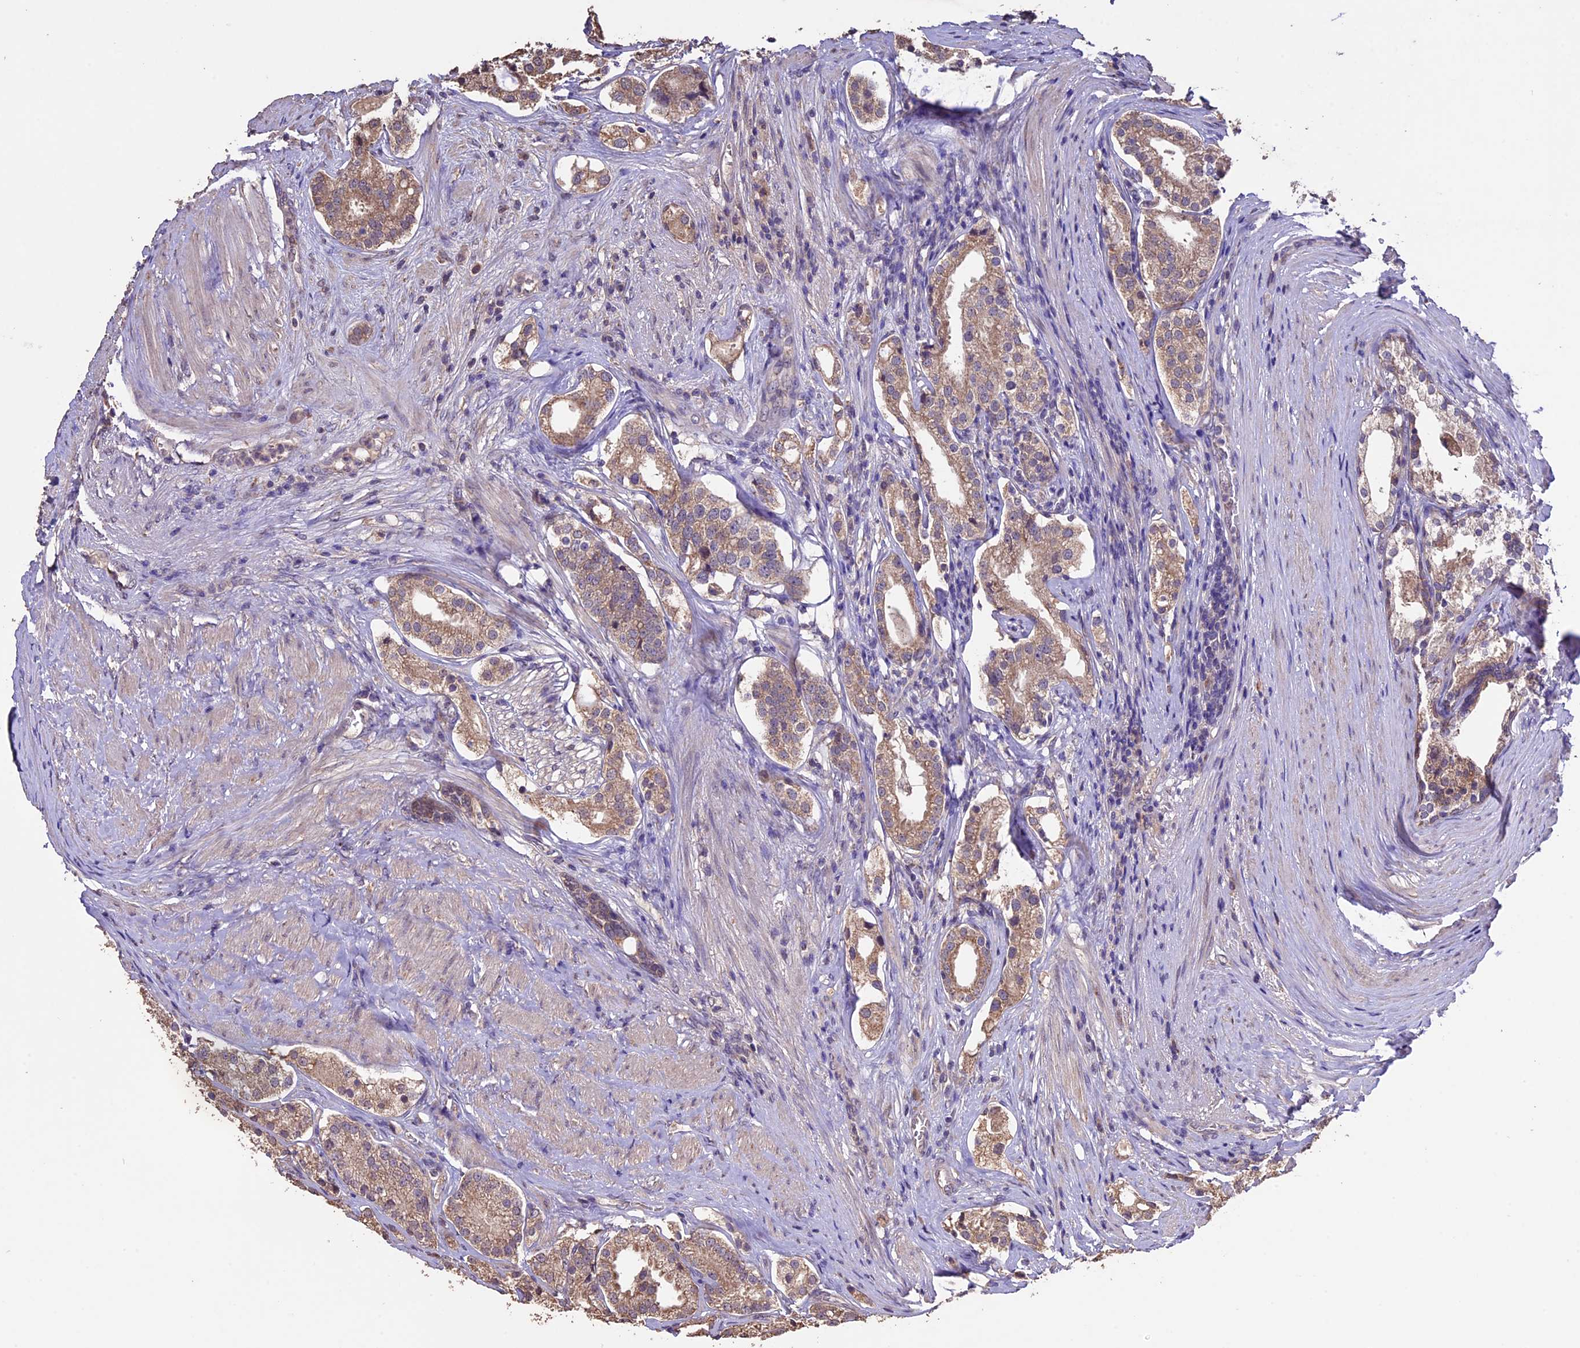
{"staining": {"intensity": "moderate", "quantity": ">75%", "location": "cytoplasmic/membranous"}, "tissue": "prostate cancer", "cell_type": "Tumor cells", "image_type": "cancer", "snomed": [{"axis": "morphology", "description": "Adenocarcinoma, High grade"}, {"axis": "topography", "description": "Prostate"}], "caption": "A histopathology image of human prostate cancer stained for a protein shows moderate cytoplasmic/membranous brown staining in tumor cells.", "gene": "DIS3L", "patient": {"sex": "male", "age": 69}}